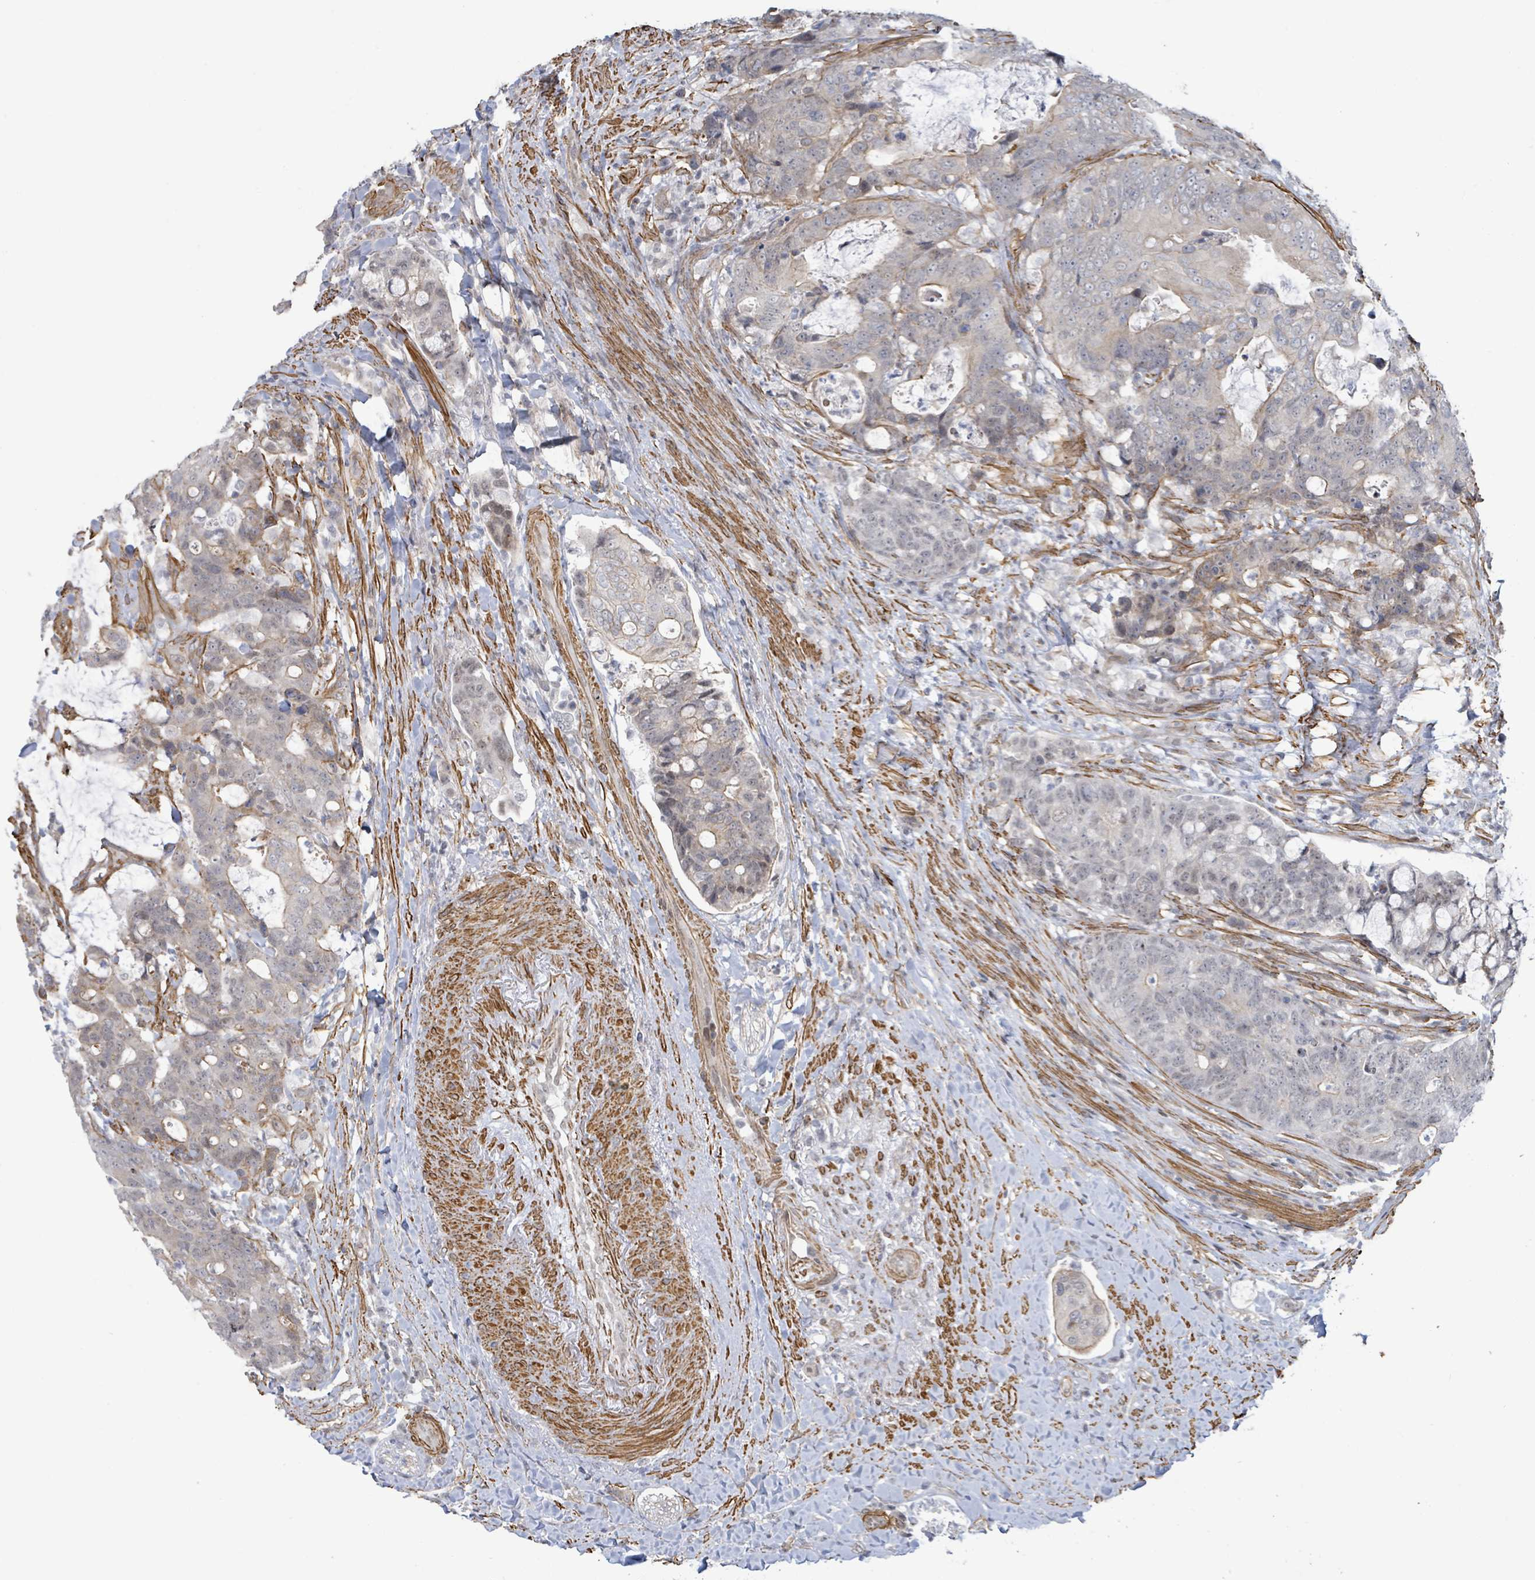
{"staining": {"intensity": "weak", "quantity": "<25%", "location": "cytoplasmic/membranous"}, "tissue": "colorectal cancer", "cell_type": "Tumor cells", "image_type": "cancer", "snomed": [{"axis": "morphology", "description": "Adenocarcinoma, NOS"}, {"axis": "topography", "description": "Colon"}], "caption": "A photomicrograph of human colorectal cancer (adenocarcinoma) is negative for staining in tumor cells.", "gene": "DMRTC1B", "patient": {"sex": "female", "age": 82}}